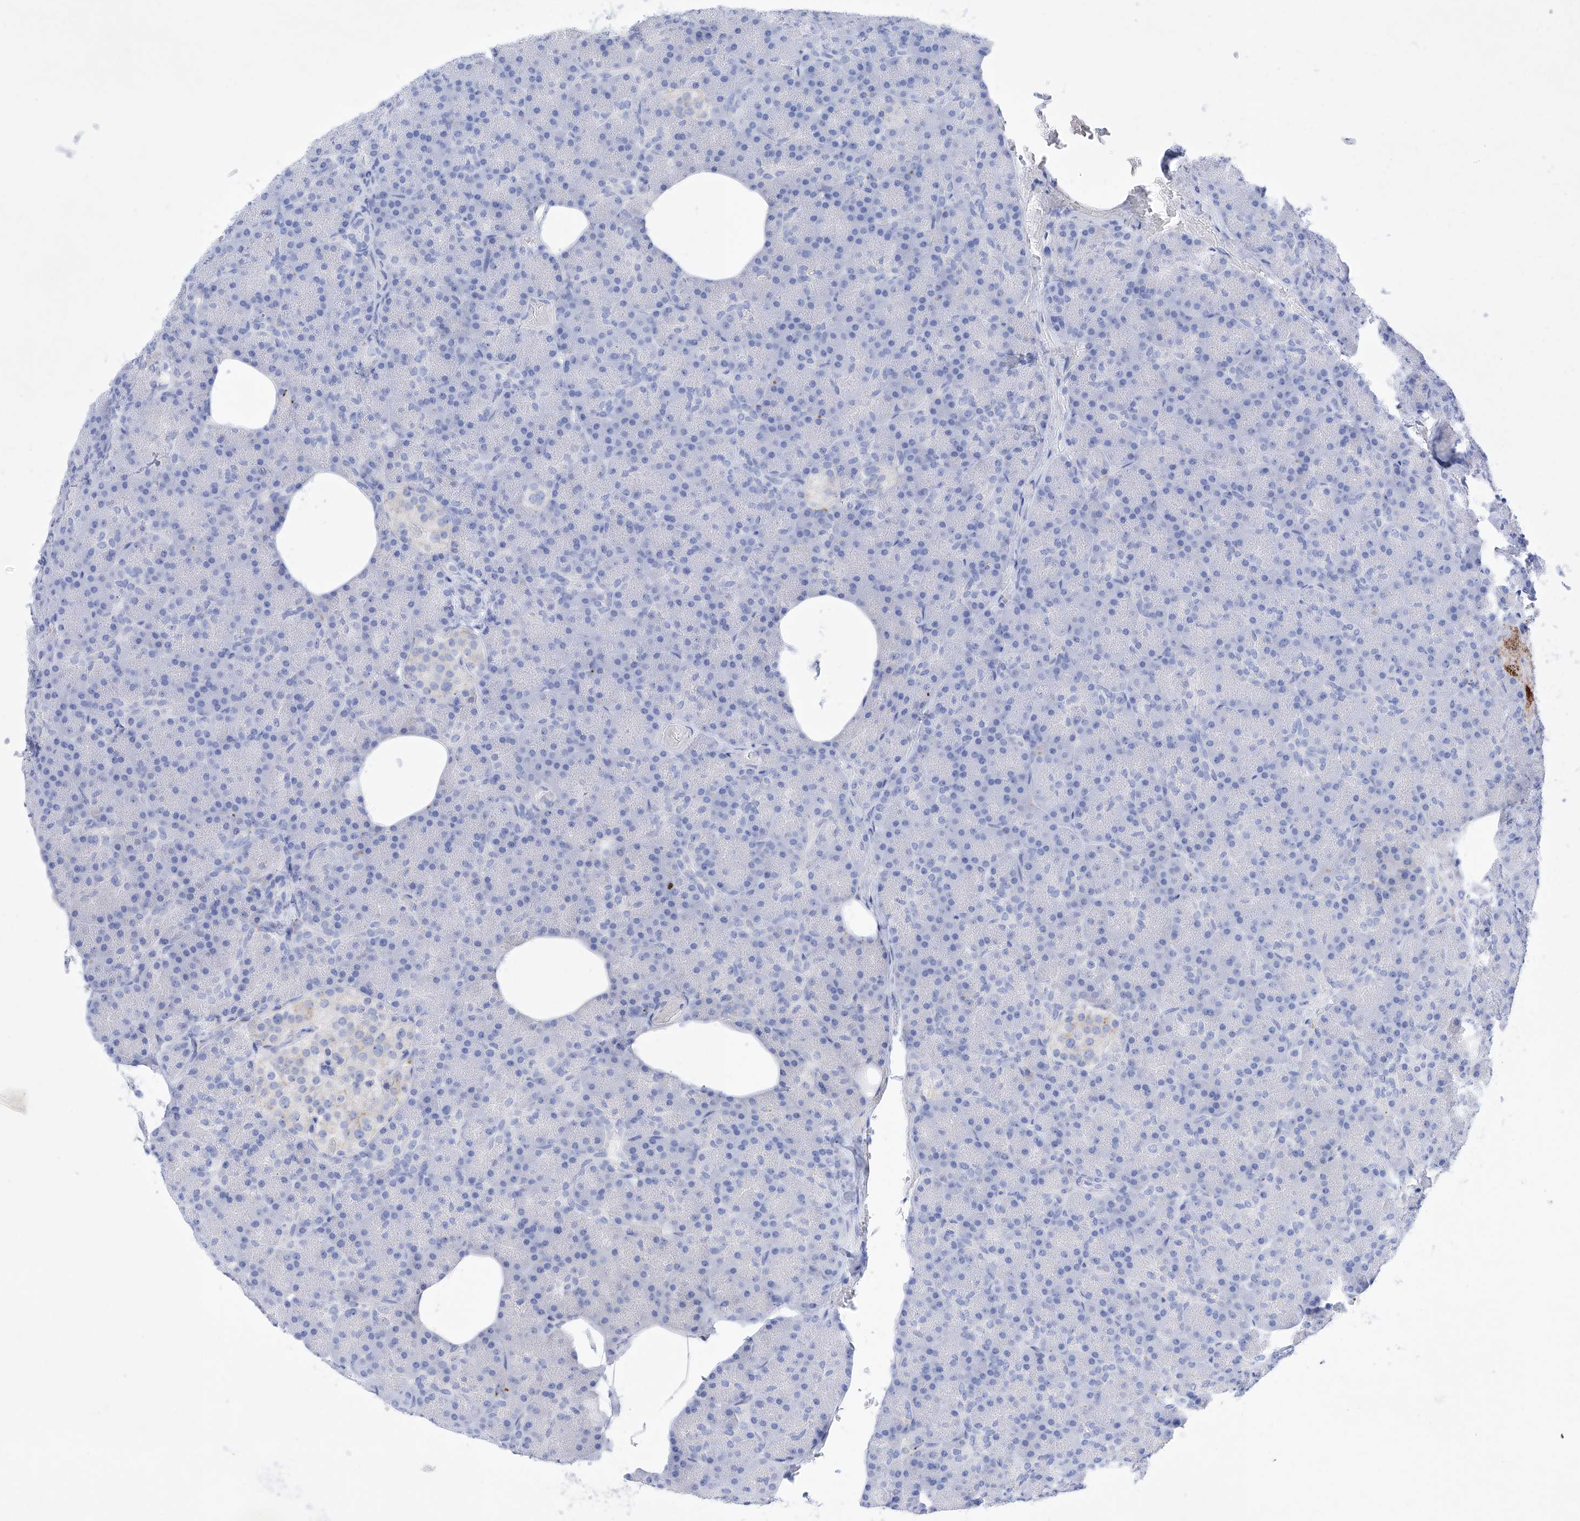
{"staining": {"intensity": "negative", "quantity": "none", "location": "none"}, "tissue": "pancreas", "cell_type": "Exocrine glandular cells", "image_type": "normal", "snomed": [{"axis": "morphology", "description": "Normal tissue, NOS"}, {"axis": "topography", "description": "Pancreas"}], "caption": "Protein analysis of unremarkable pancreas displays no significant positivity in exocrine glandular cells.", "gene": "LURAP1", "patient": {"sex": "female", "age": 43}}